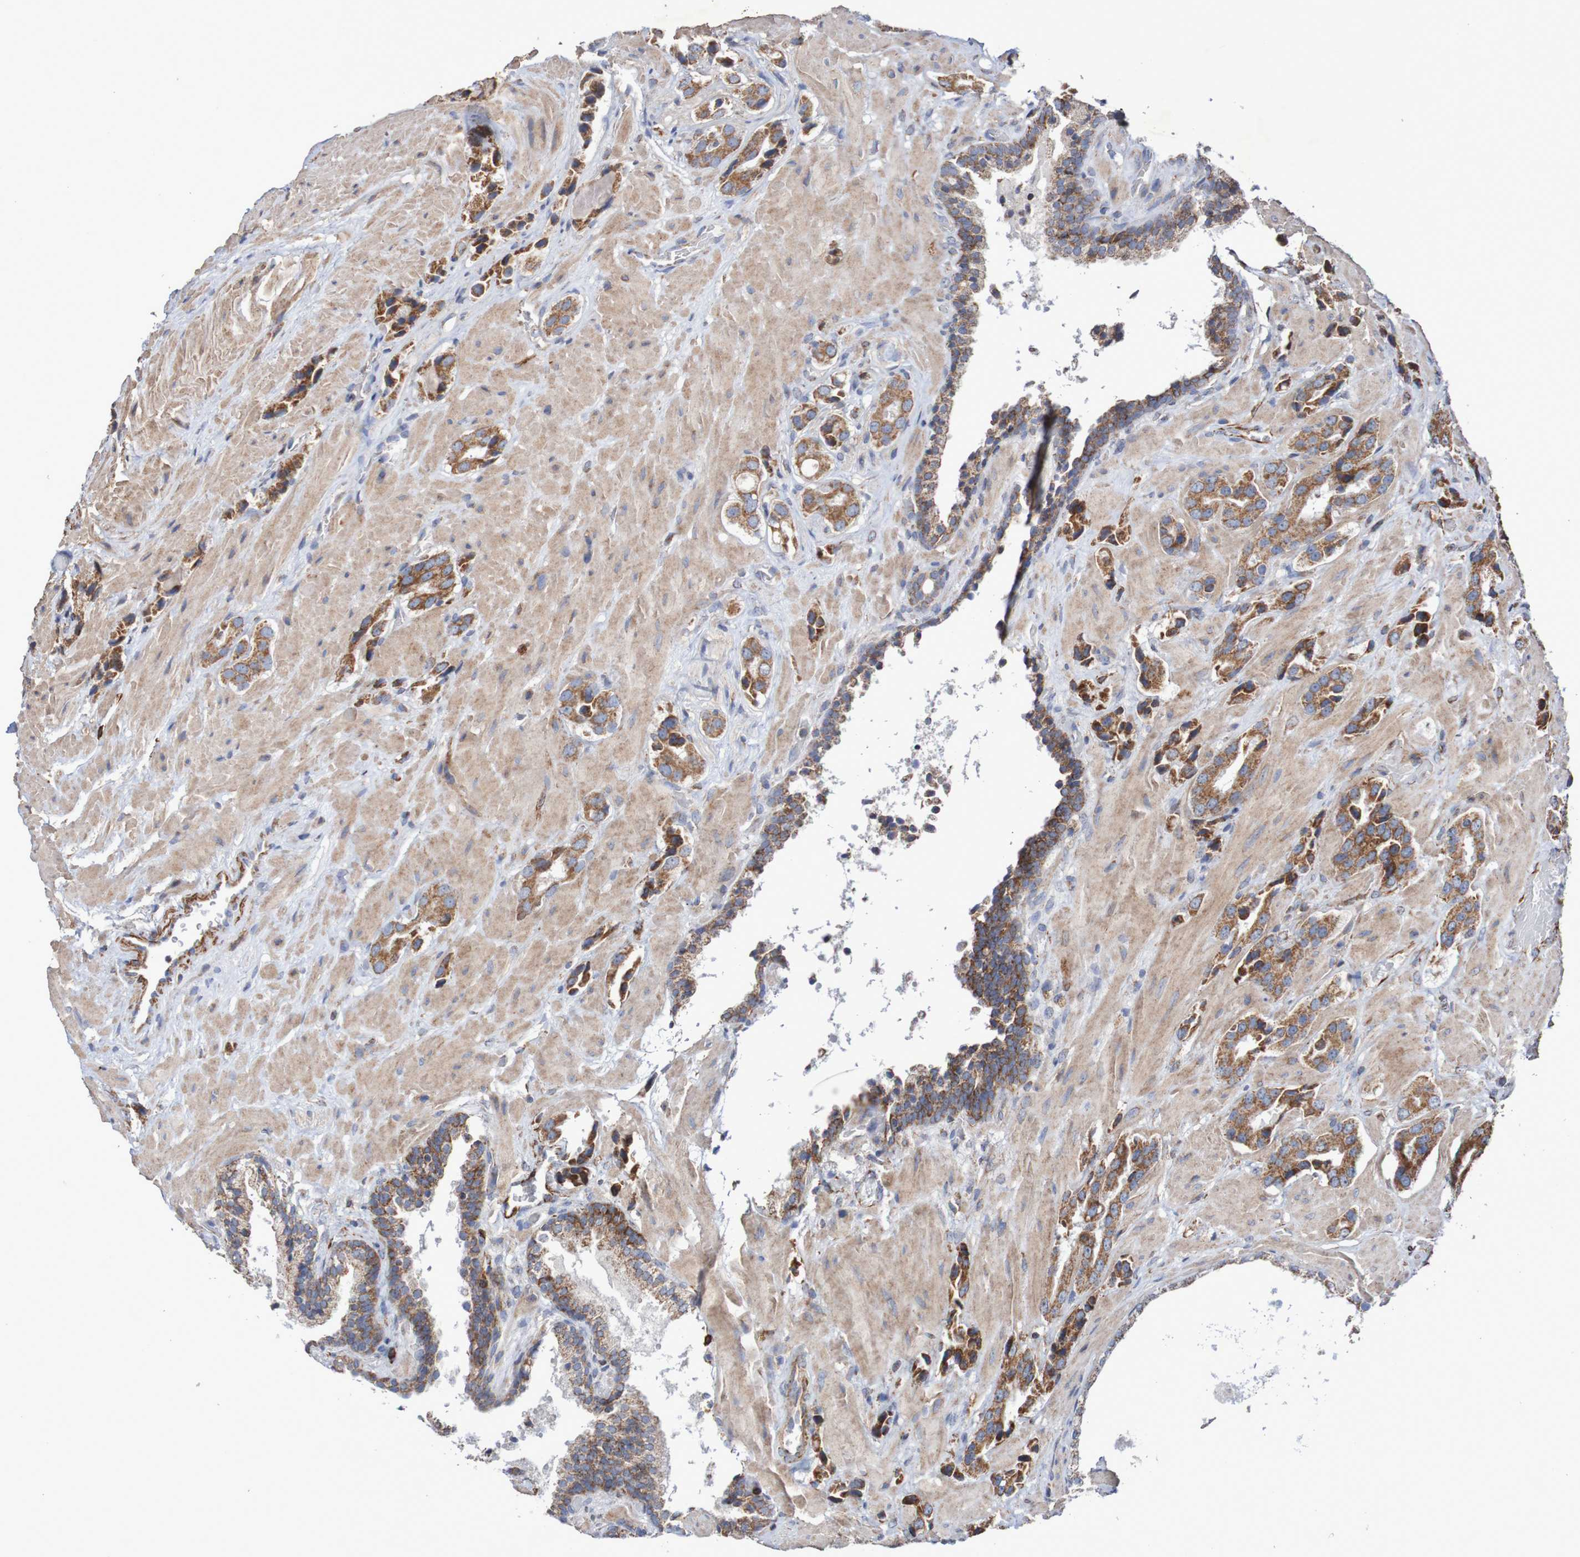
{"staining": {"intensity": "moderate", "quantity": ">75%", "location": "cytoplasmic/membranous"}, "tissue": "prostate cancer", "cell_type": "Tumor cells", "image_type": "cancer", "snomed": [{"axis": "morphology", "description": "Adenocarcinoma, High grade"}, {"axis": "topography", "description": "Prostate"}], "caption": "Moderate cytoplasmic/membranous staining is seen in approximately >75% of tumor cells in prostate high-grade adenocarcinoma.", "gene": "MMEL1", "patient": {"sex": "male", "age": 64}}